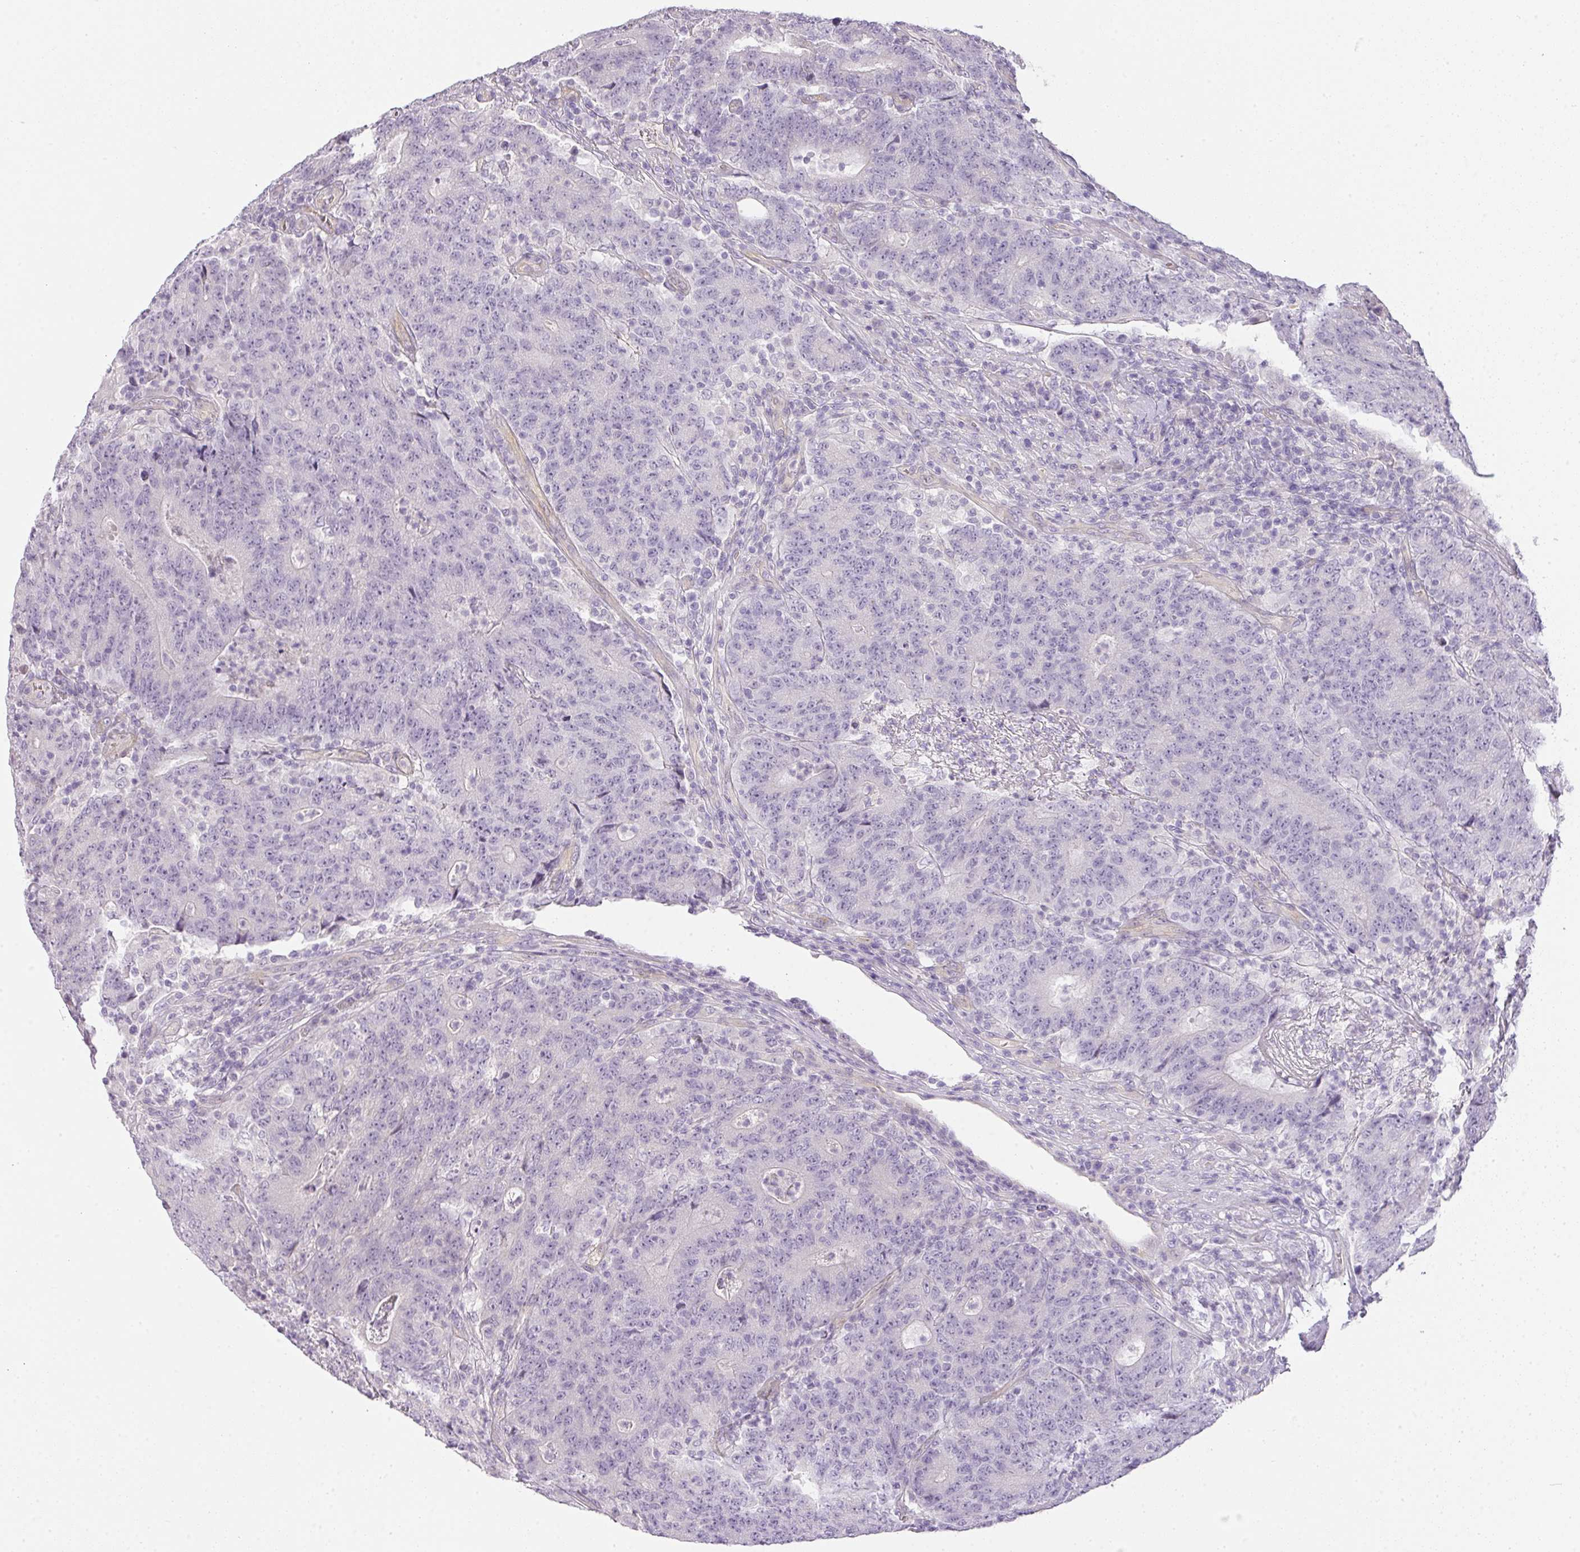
{"staining": {"intensity": "negative", "quantity": "none", "location": "none"}, "tissue": "colorectal cancer", "cell_type": "Tumor cells", "image_type": "cancer", "snomed": [{"axis": "morphology", "description": "Adenocarcinoma, NOS"}, {"axis": "topography", "description": "Colon"}], "caption": "A histopathology image of human colorectal adenocarcinoma is negative for staining in tumor cells.", "gene": "RAX2", "patient": {"sex": "female", "age": 75}}